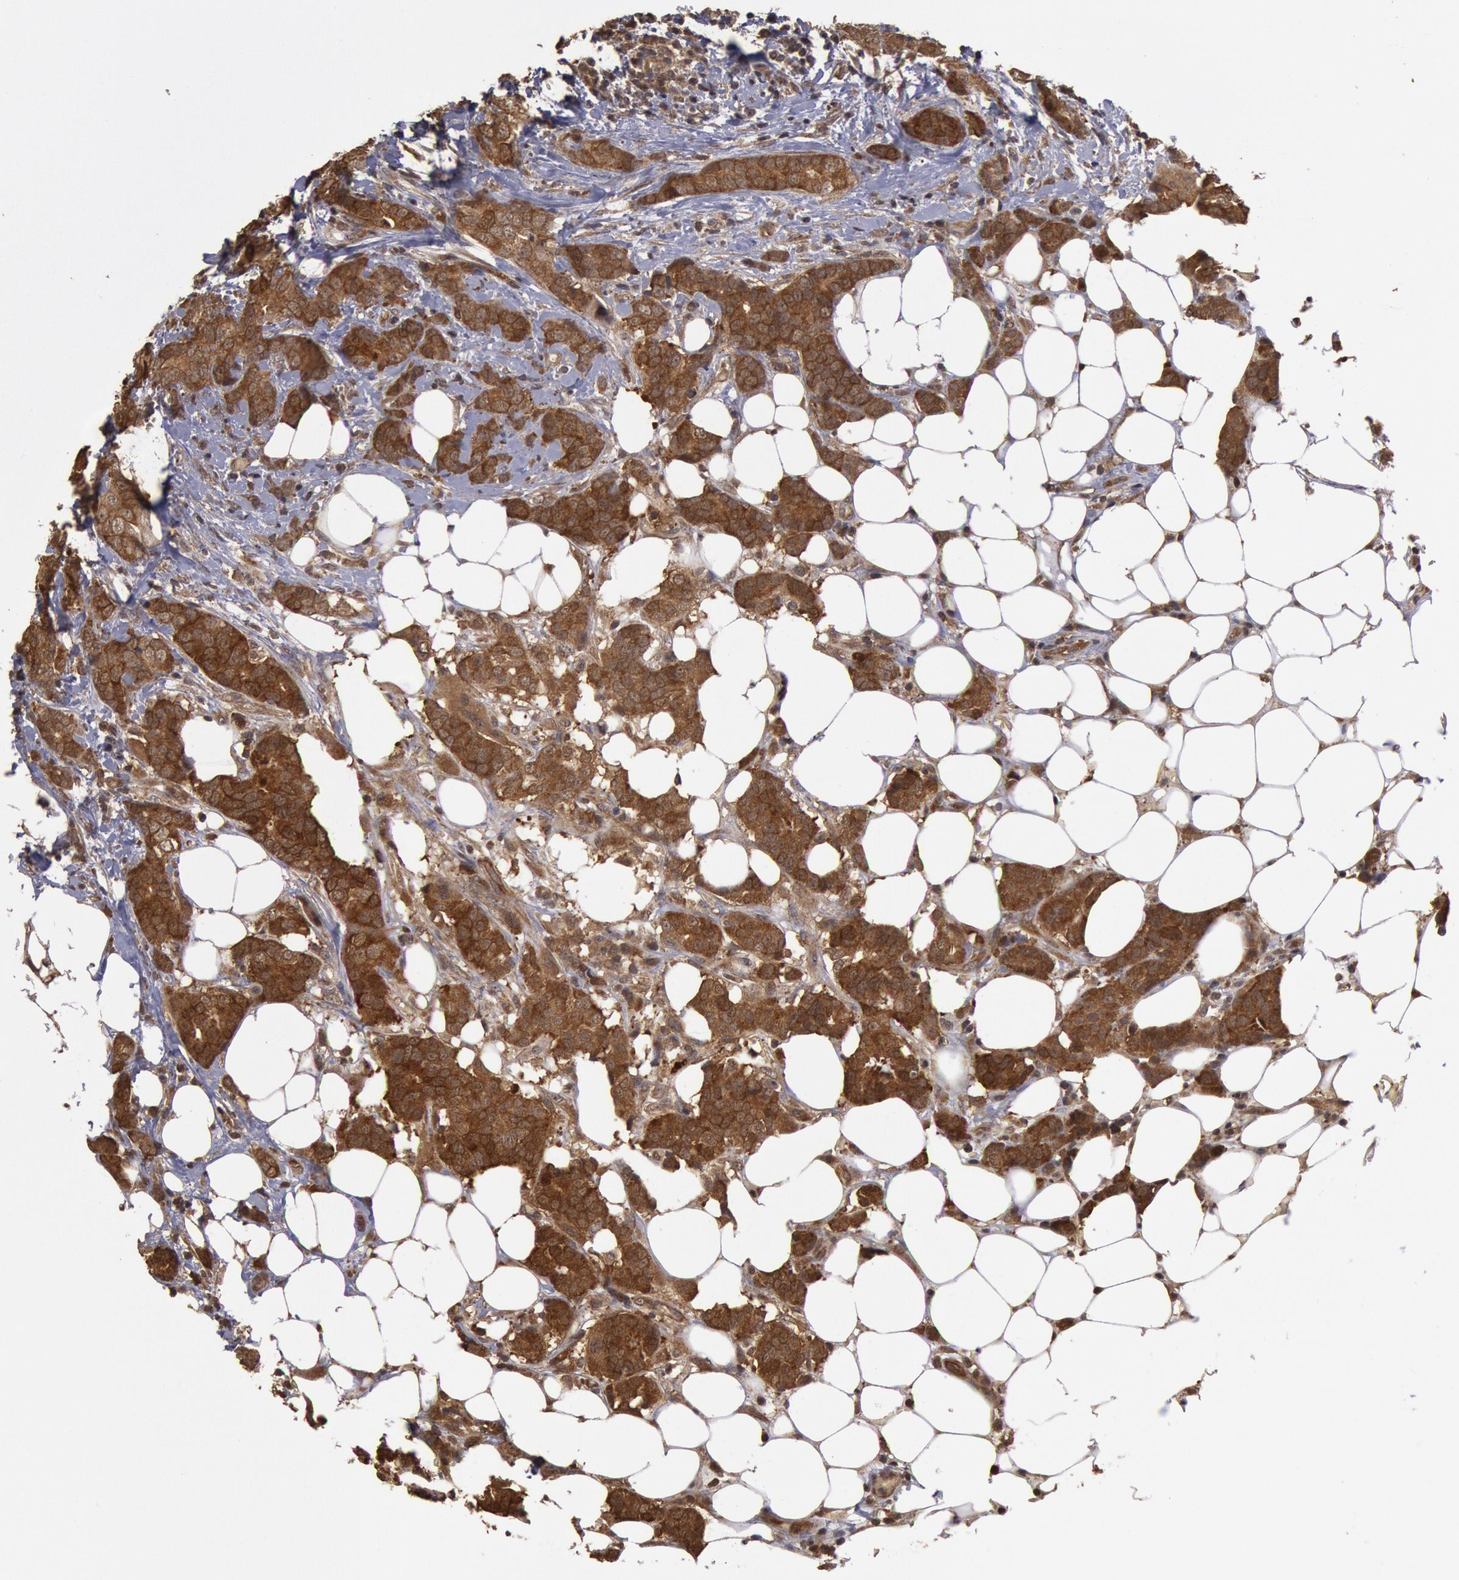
{"staining": {"intensity": "strong", "quantity": ">75%", "location": "cytoplasmic/membranous"}, "tissue": "breast cancer", "cell_type": "Tumor cells", "image_type": "cancer", "snomed": [{"axis": "morphology", "description": "Duct carcinoma"}, {"axis": "topography", "description": "Breast"}], "caption": "High-power microscopy captured an immunohistochemistry micrograph of breast infiltrating ductal carcinoma, revealing strong cytoplasmic/membranous positivity in approximately >75% of tumor cells.", "gene": "USP14", "patient": {"sex": "female", "age": 53}}